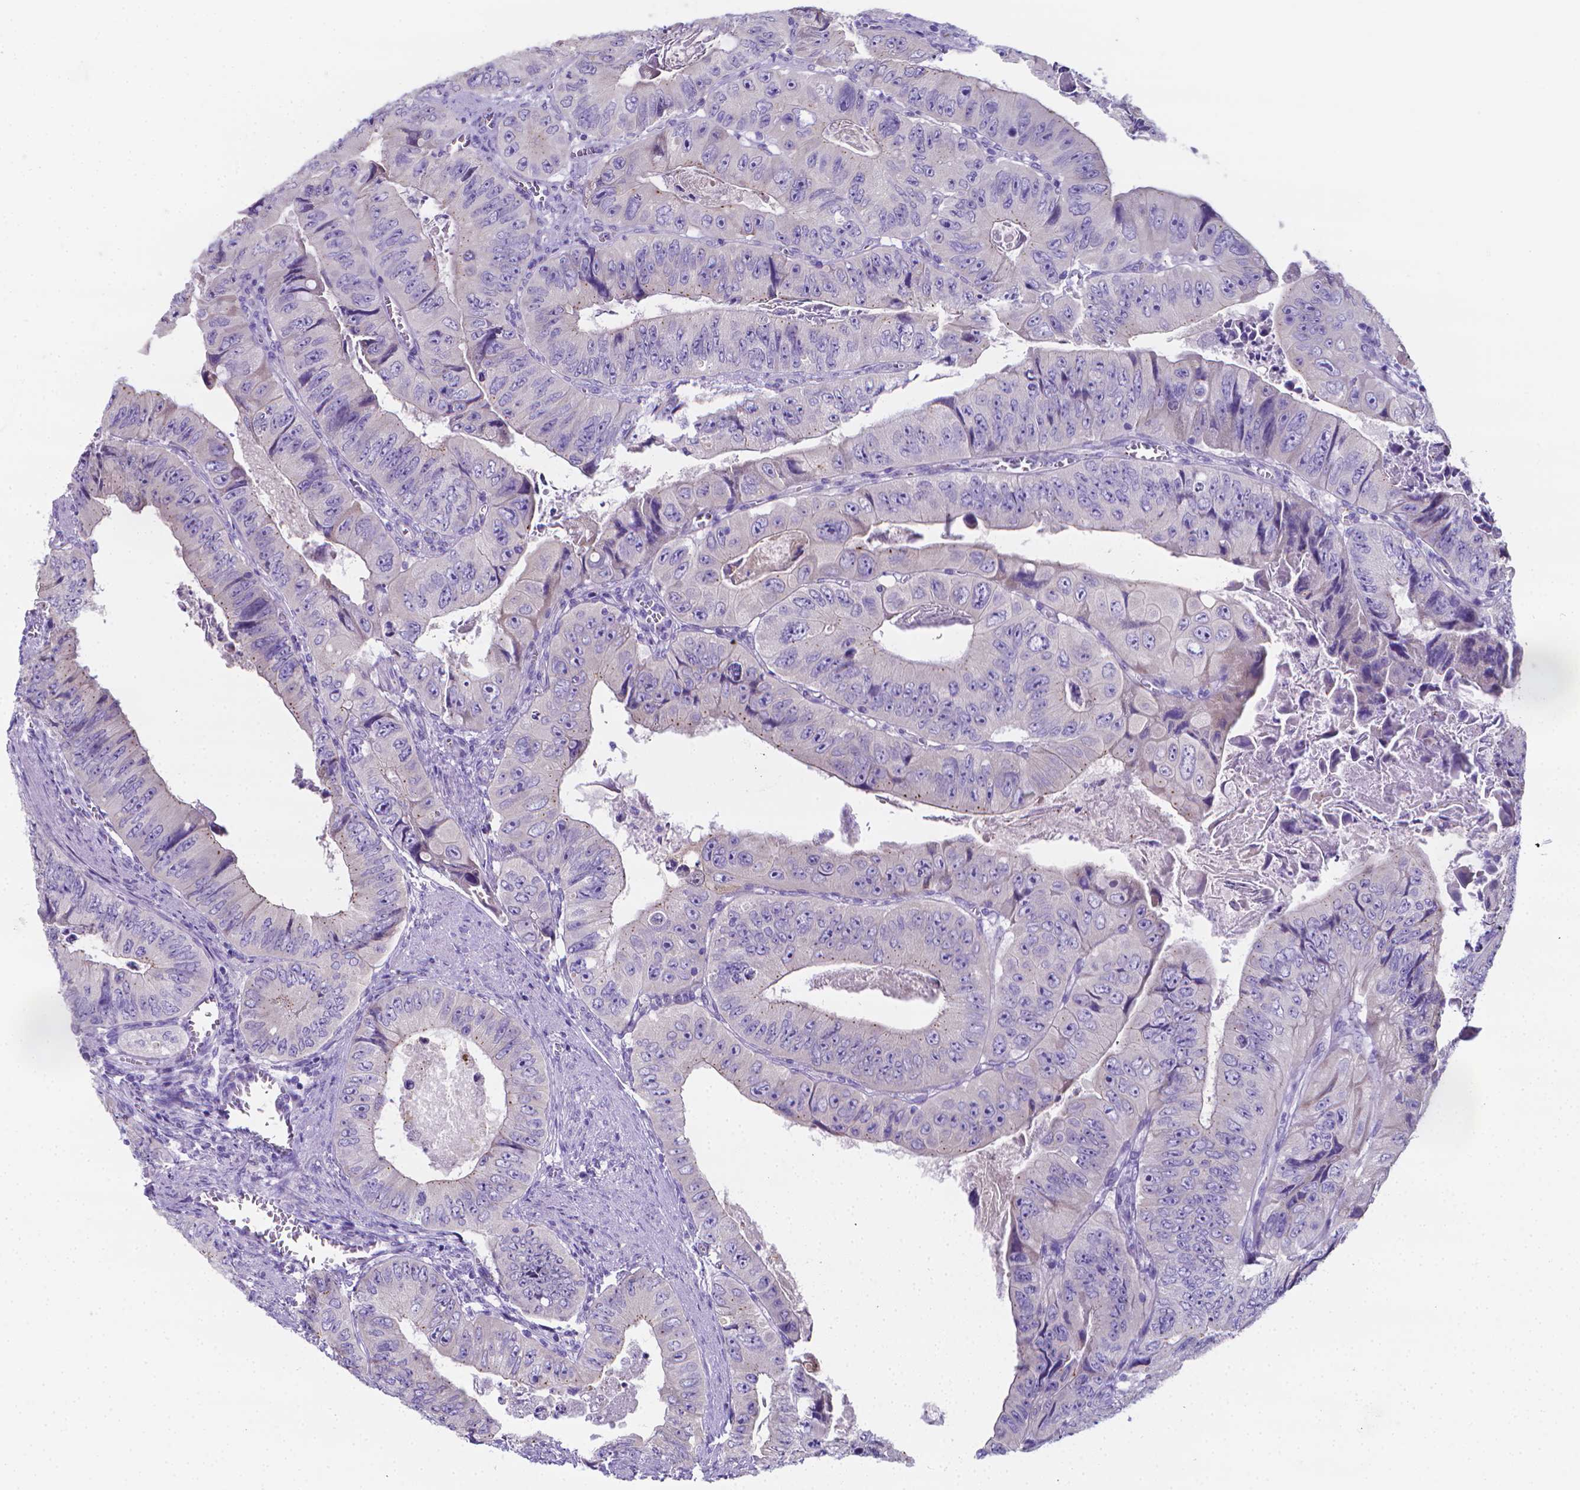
{"staining": {"intensity": "negative", "quantity": "none", "location": "none"}, "tissue": "colorectal cancer", "cell_type": "Tumor cells", "image_type": "cancer", "snomed": [{"axis": "morphology", "description": "Adenocarcinoma, NOS"}, {"axis": "topography", "description": "Colon"}], "caption": "This is an immunohistochemistry (IHC) histopathology image of human colorectal adenocarcinoma. There is no staining in tumor cells.", "gene": "LRRC73", "patient": {"sex": "female", "age": 84}}